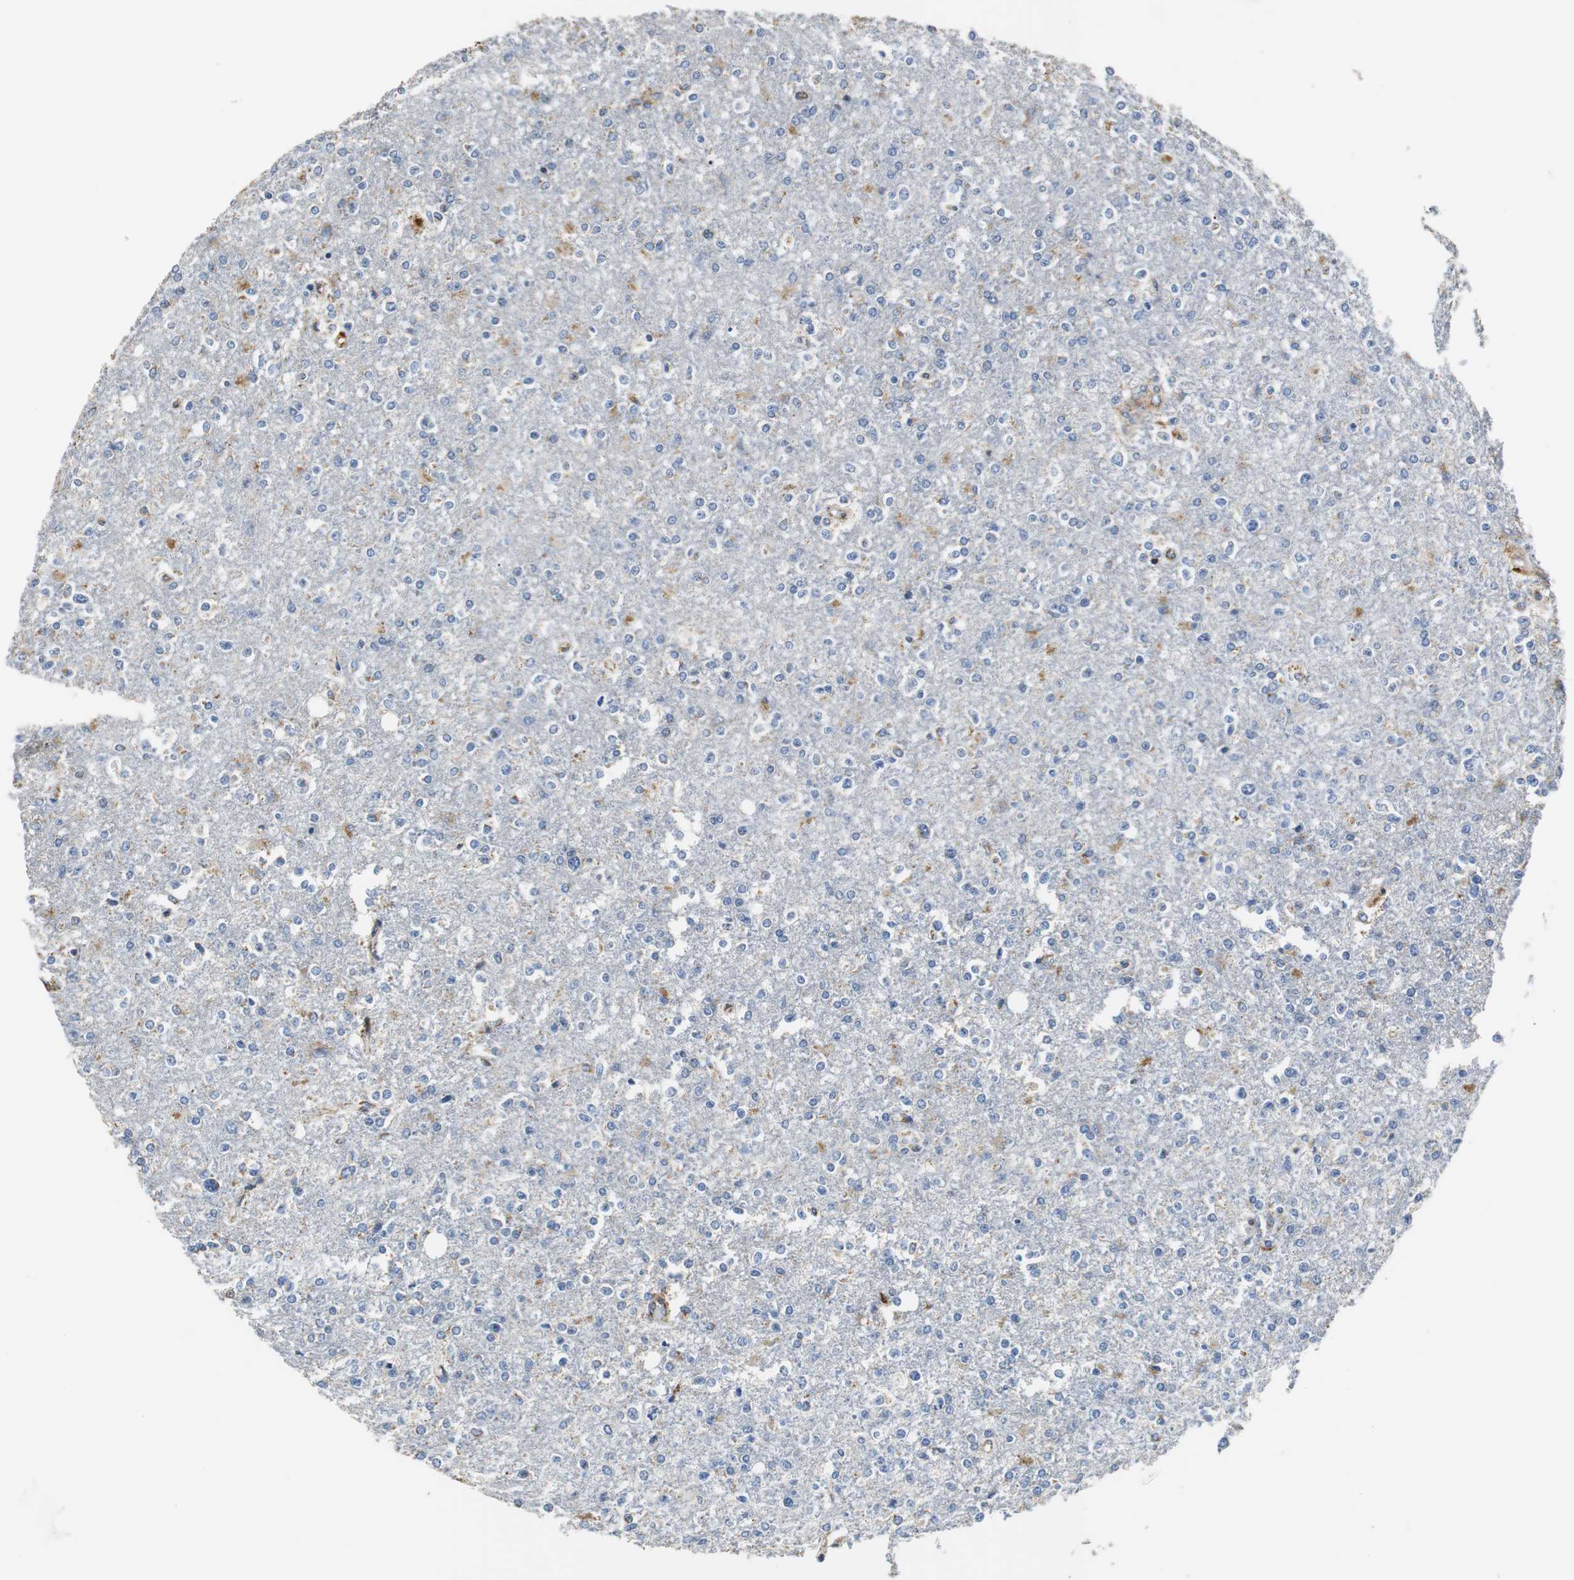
{"staining": {"intensity": "moderate", "quantity": "<25%", "location": "cytoplasmic/membranous"}, "tissue": "glioma", "cell_type": "Tumor cells", "image_type": "cancer", "snomed": [{"axis": "morphology", "description": "Glioma, malignant, High grade"}, {"axis": "topography", "description": "Cerebral cortex"}], "caption": "Protein positivity by immunohistochemistry (IHC) shows moderate cytoplasmic/membranous positivity in about <25% of tumor cells in glioma. (DAB IHC, brown staining for protein, blue staining for nuclei).", "gene": "PCK1", "patient": {"sex": "male", "age": 76}}